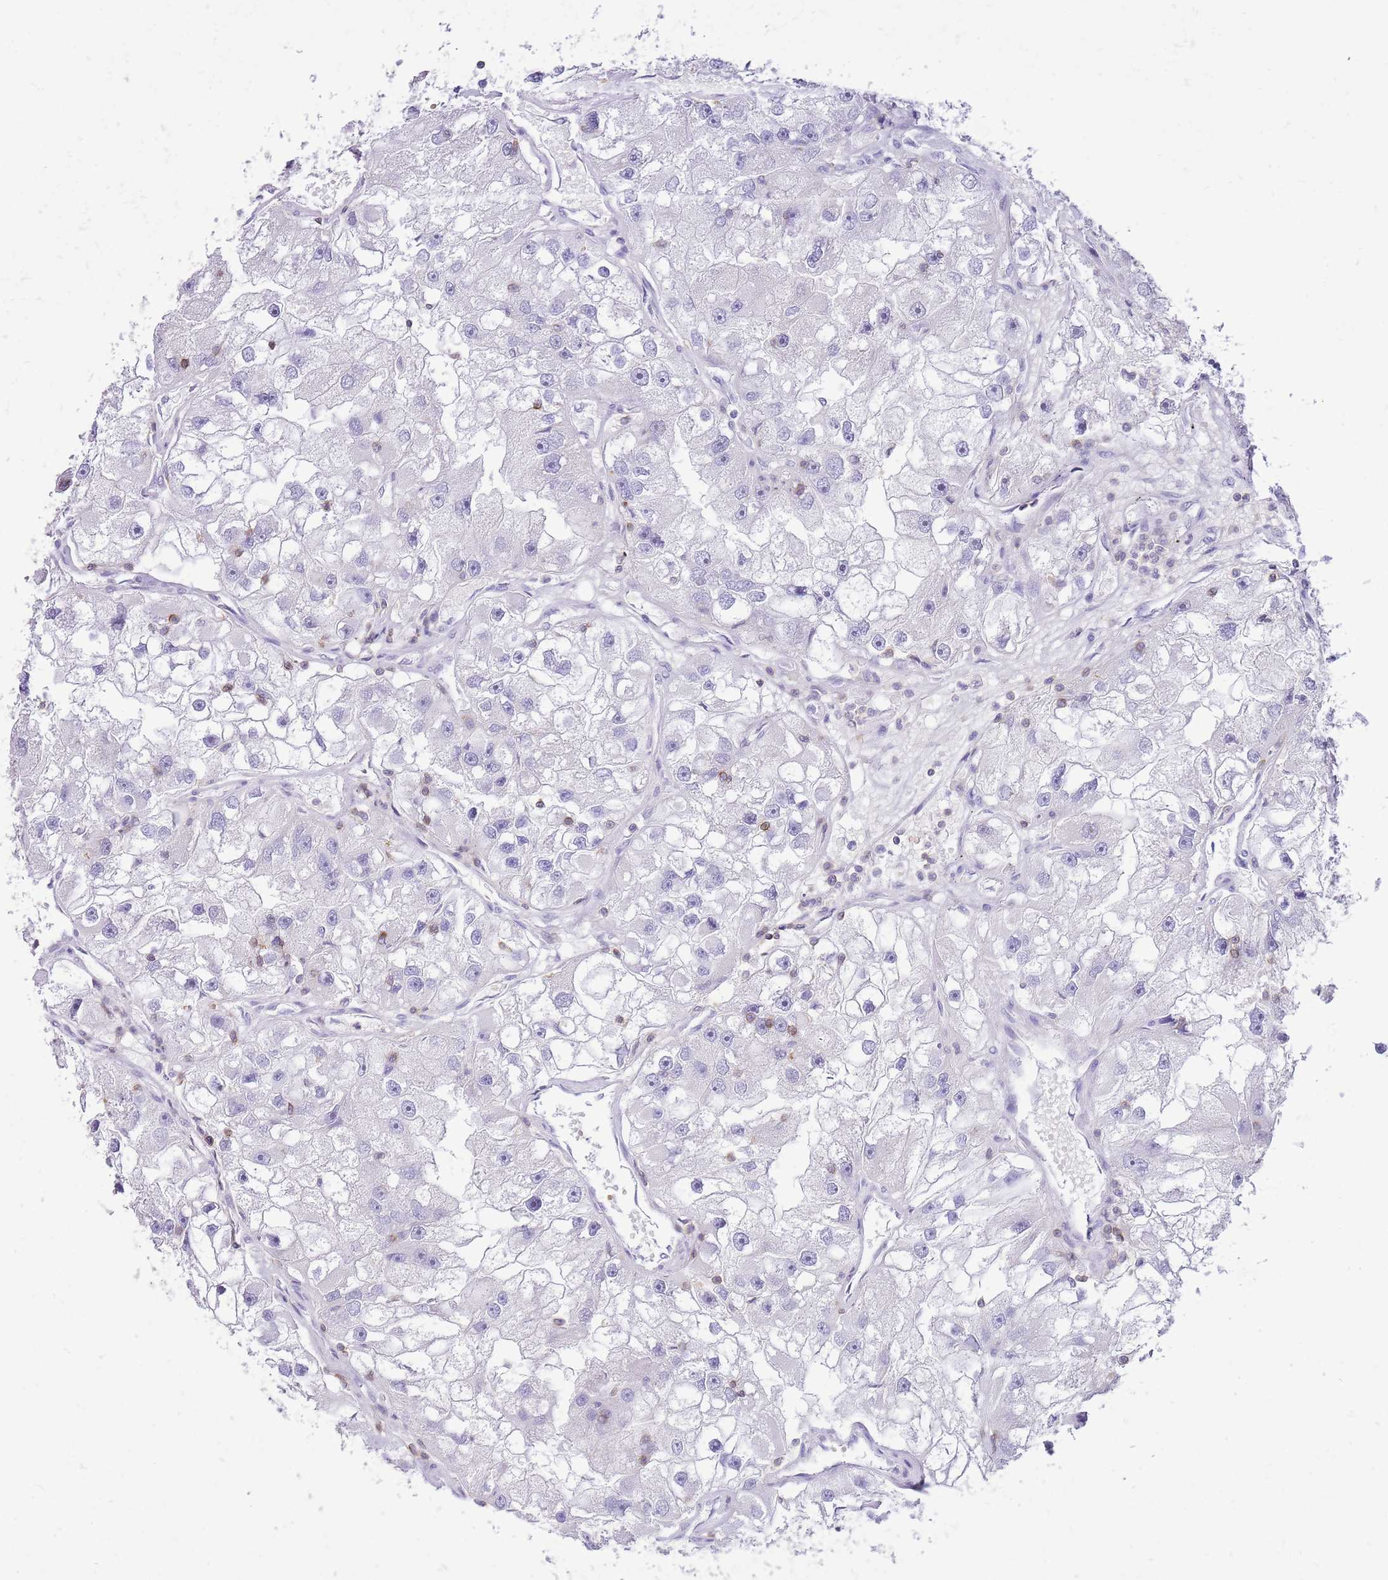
{"staining": {"intensity": "negative", "quantity": "none", "location": "none"}, "tissue": "renal cancer", "cell_type": "Tumor cells", "image_type": "cancer", "snomed": [{"axis": "morphology", "description": "Adenocarcinoma, NOS"}, {"axis": "topography", "description": "Kidney"}], "caption": "An image of renal cancer stained for a protein reveals no brown staining in tumor cells.", "gene": "OR4Q3", "patient": {"sex": "male", "age": 63}}